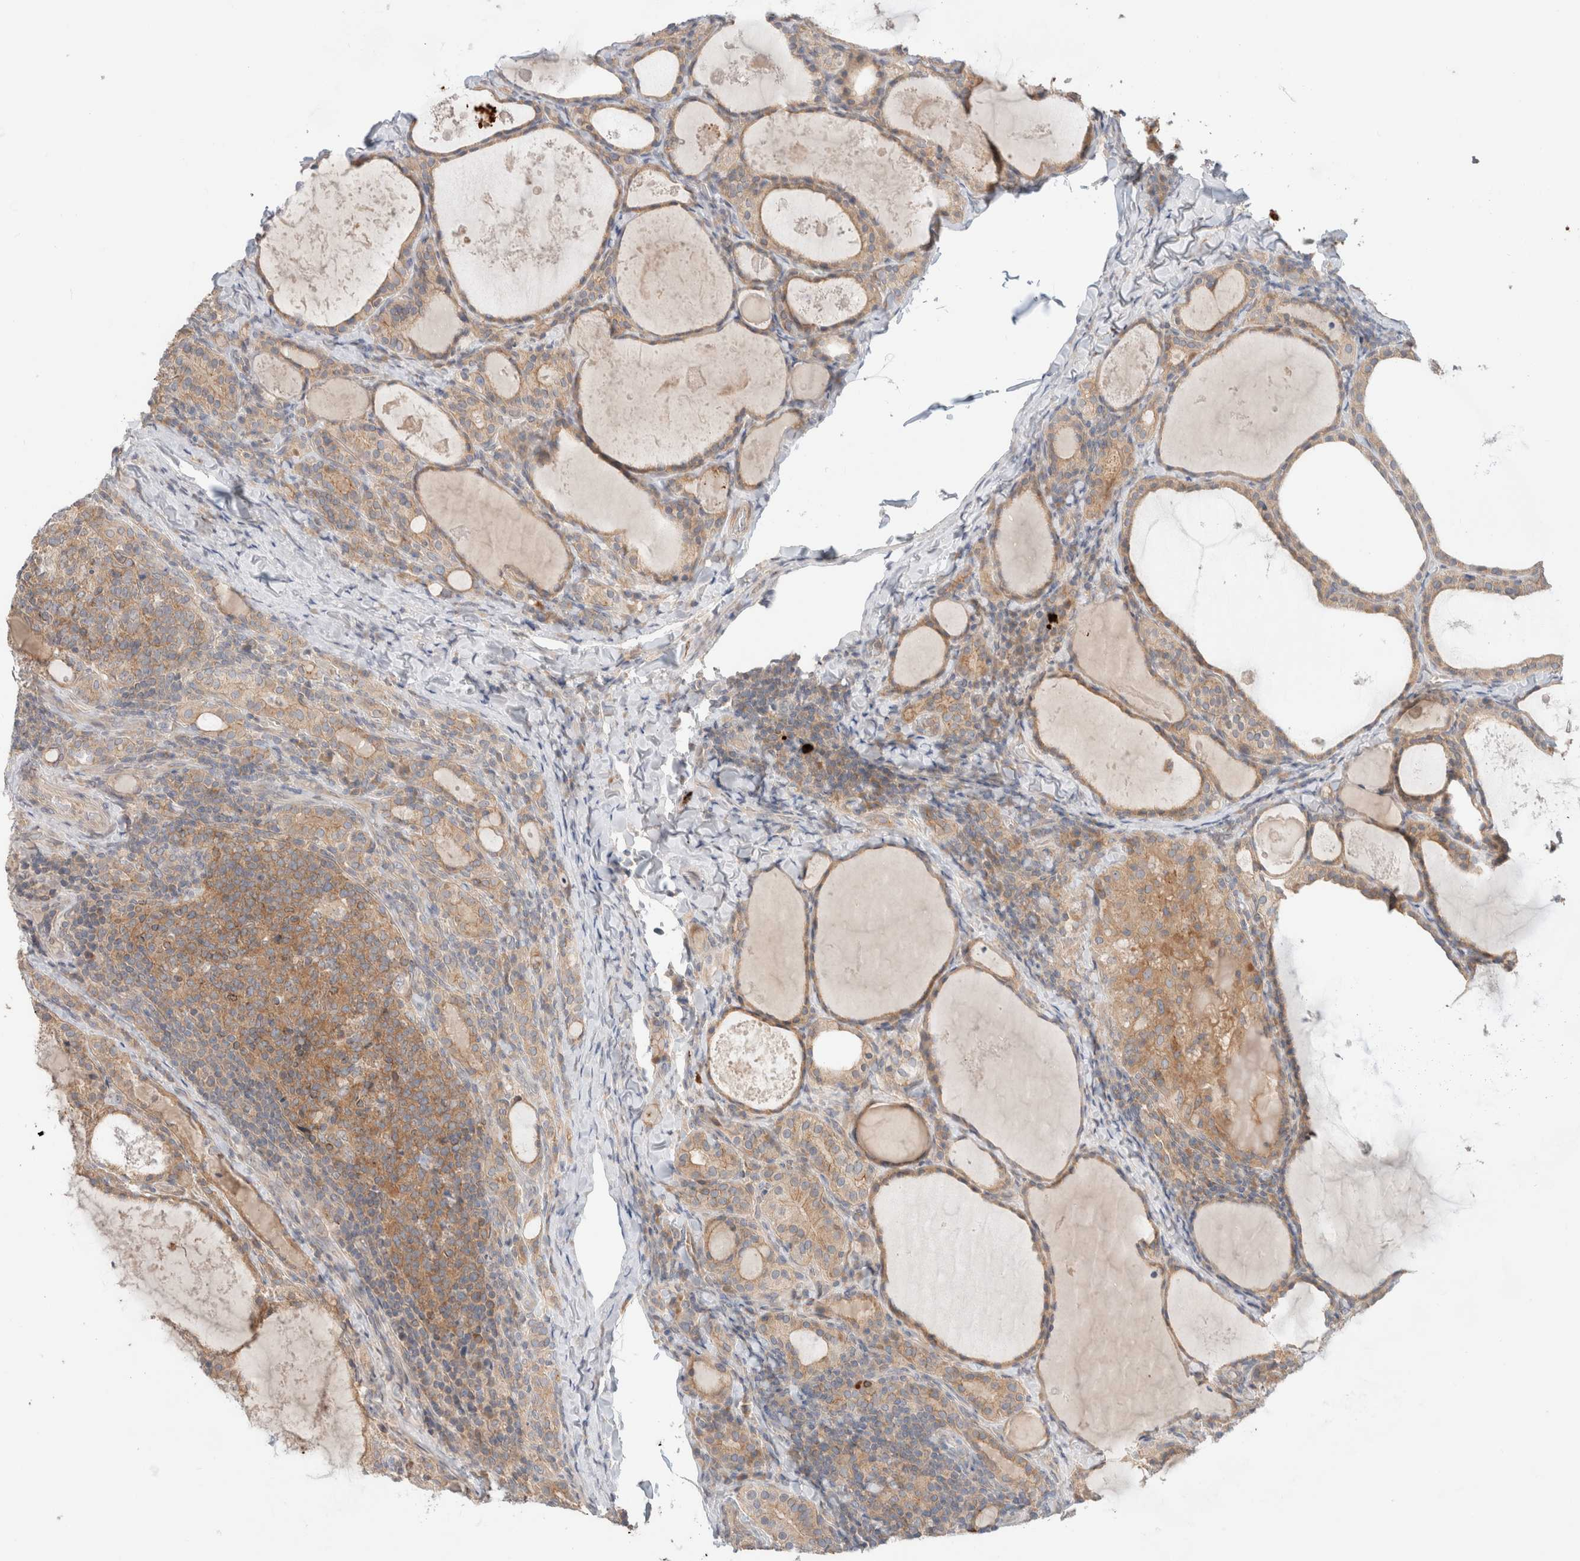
{"staining": {"intensity": "moderate", "quantity": ">75%", "location": "cytoplasmic/membranous"}, "tissue": "thyroid cancer", "cell_type": "Tumor cells", "image_type": "cancer", "snomed": [{"axis": "morphology", "description": "Papillary adenocarcinoma, NOS"}, {"axis": "topography", "description": "Thyroid gland"}], "caption": "A micrograph showing moderate cytoplasmic/membranous expression in about >75% of tumor cells in thyroid papillary adenocarcinoma, as visualized by brown immunohistochemical staining.", "gene": "MARK3", "patient": {"sex": "female", "age": 42}}